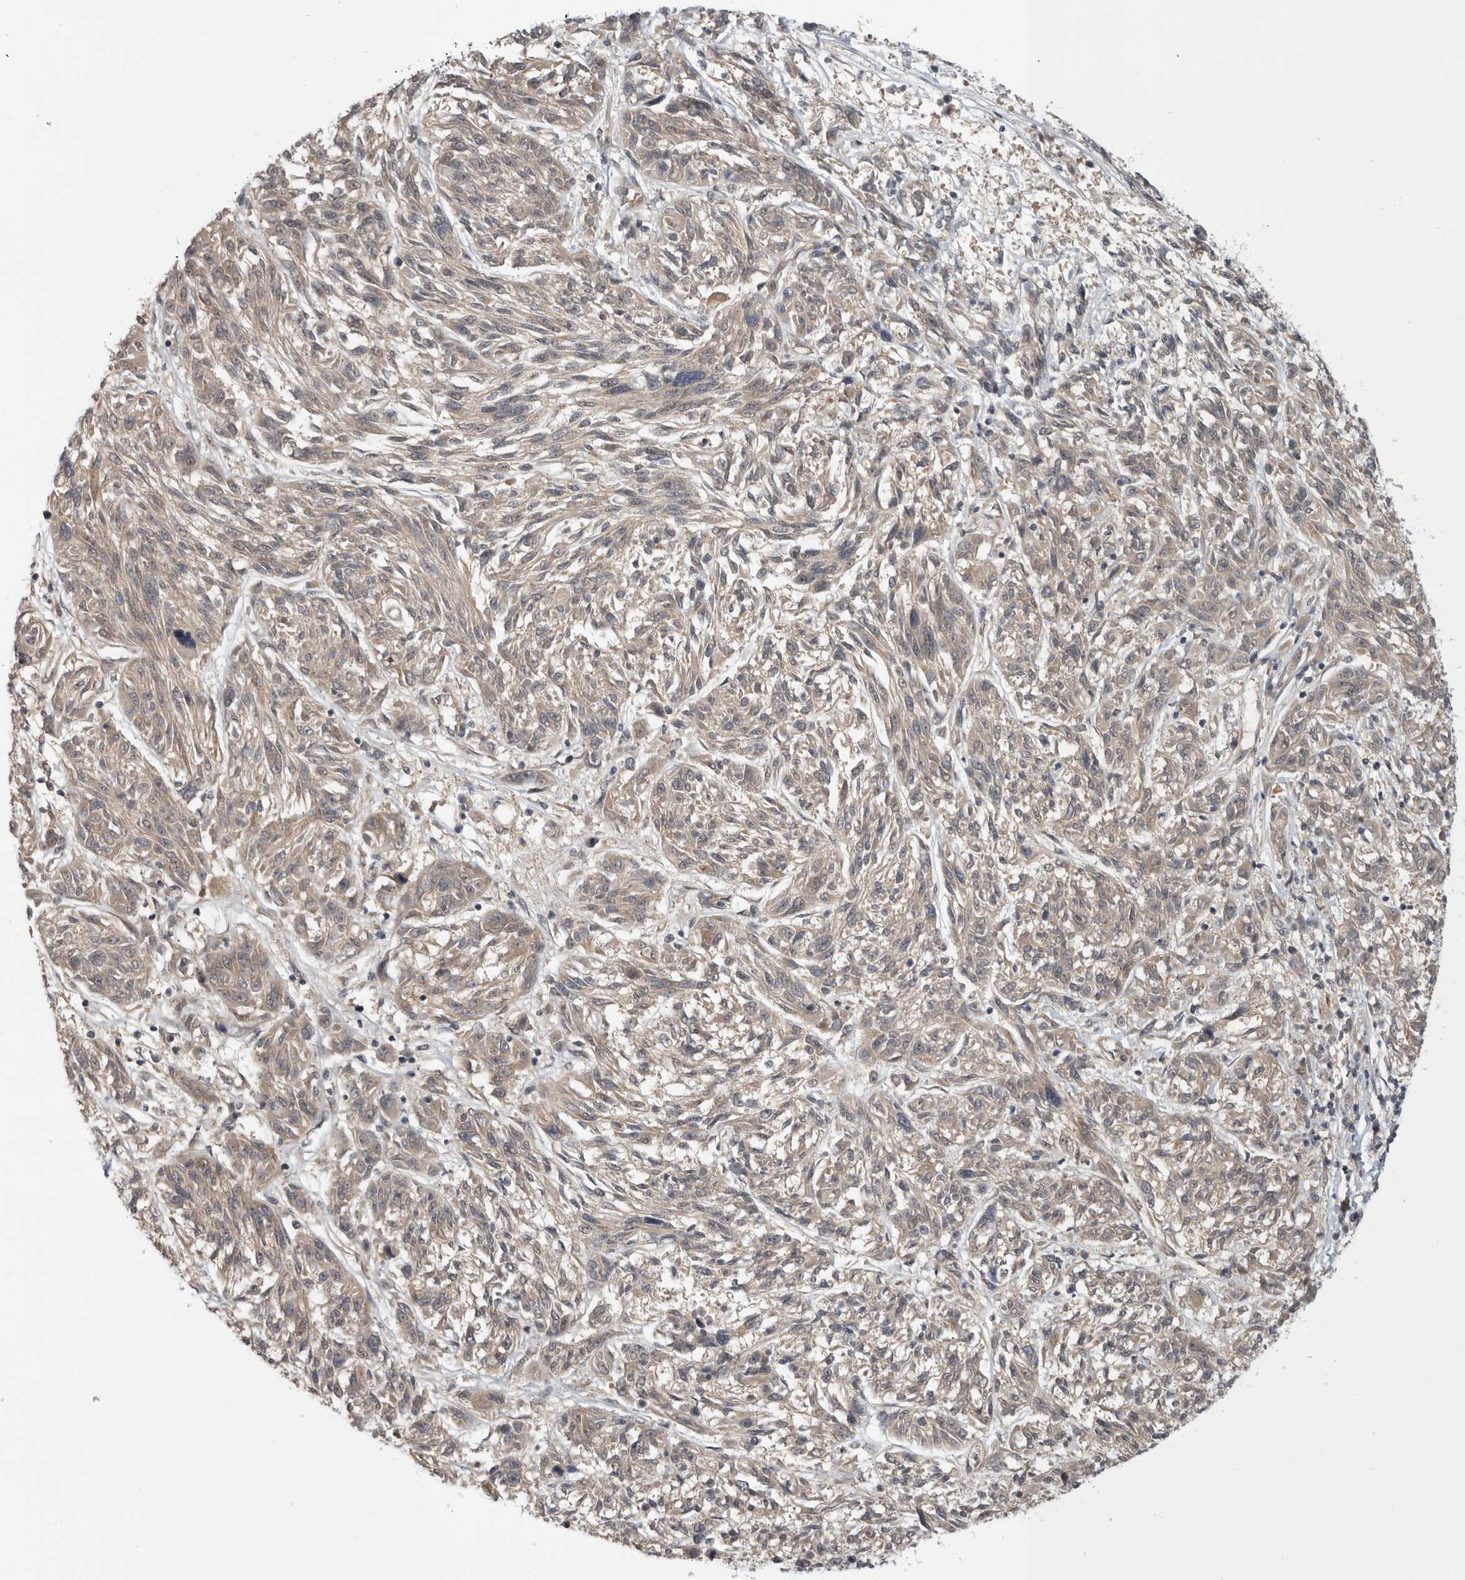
{"staining": {"intensity": "negative", "quantity": "none", "location": "none"}, "tissue": "melanoma", "cell_type": "Tumor cells", "image_type": "cancer", "snomed": [{"axis": "morphology", "description": "Malignant melanoma, NOS"}, {"axis": "topography", "description": "Skin"}], "caption": "This is a image of immunohistochemistry staining of malignant melanoma, which shows no staining in tumor cells. (DAB (3,3'-diaminobenzidine) IHC, high magnification).", "gene": "CUEDC1", "patient": {"sex": "male", "age": 53}}